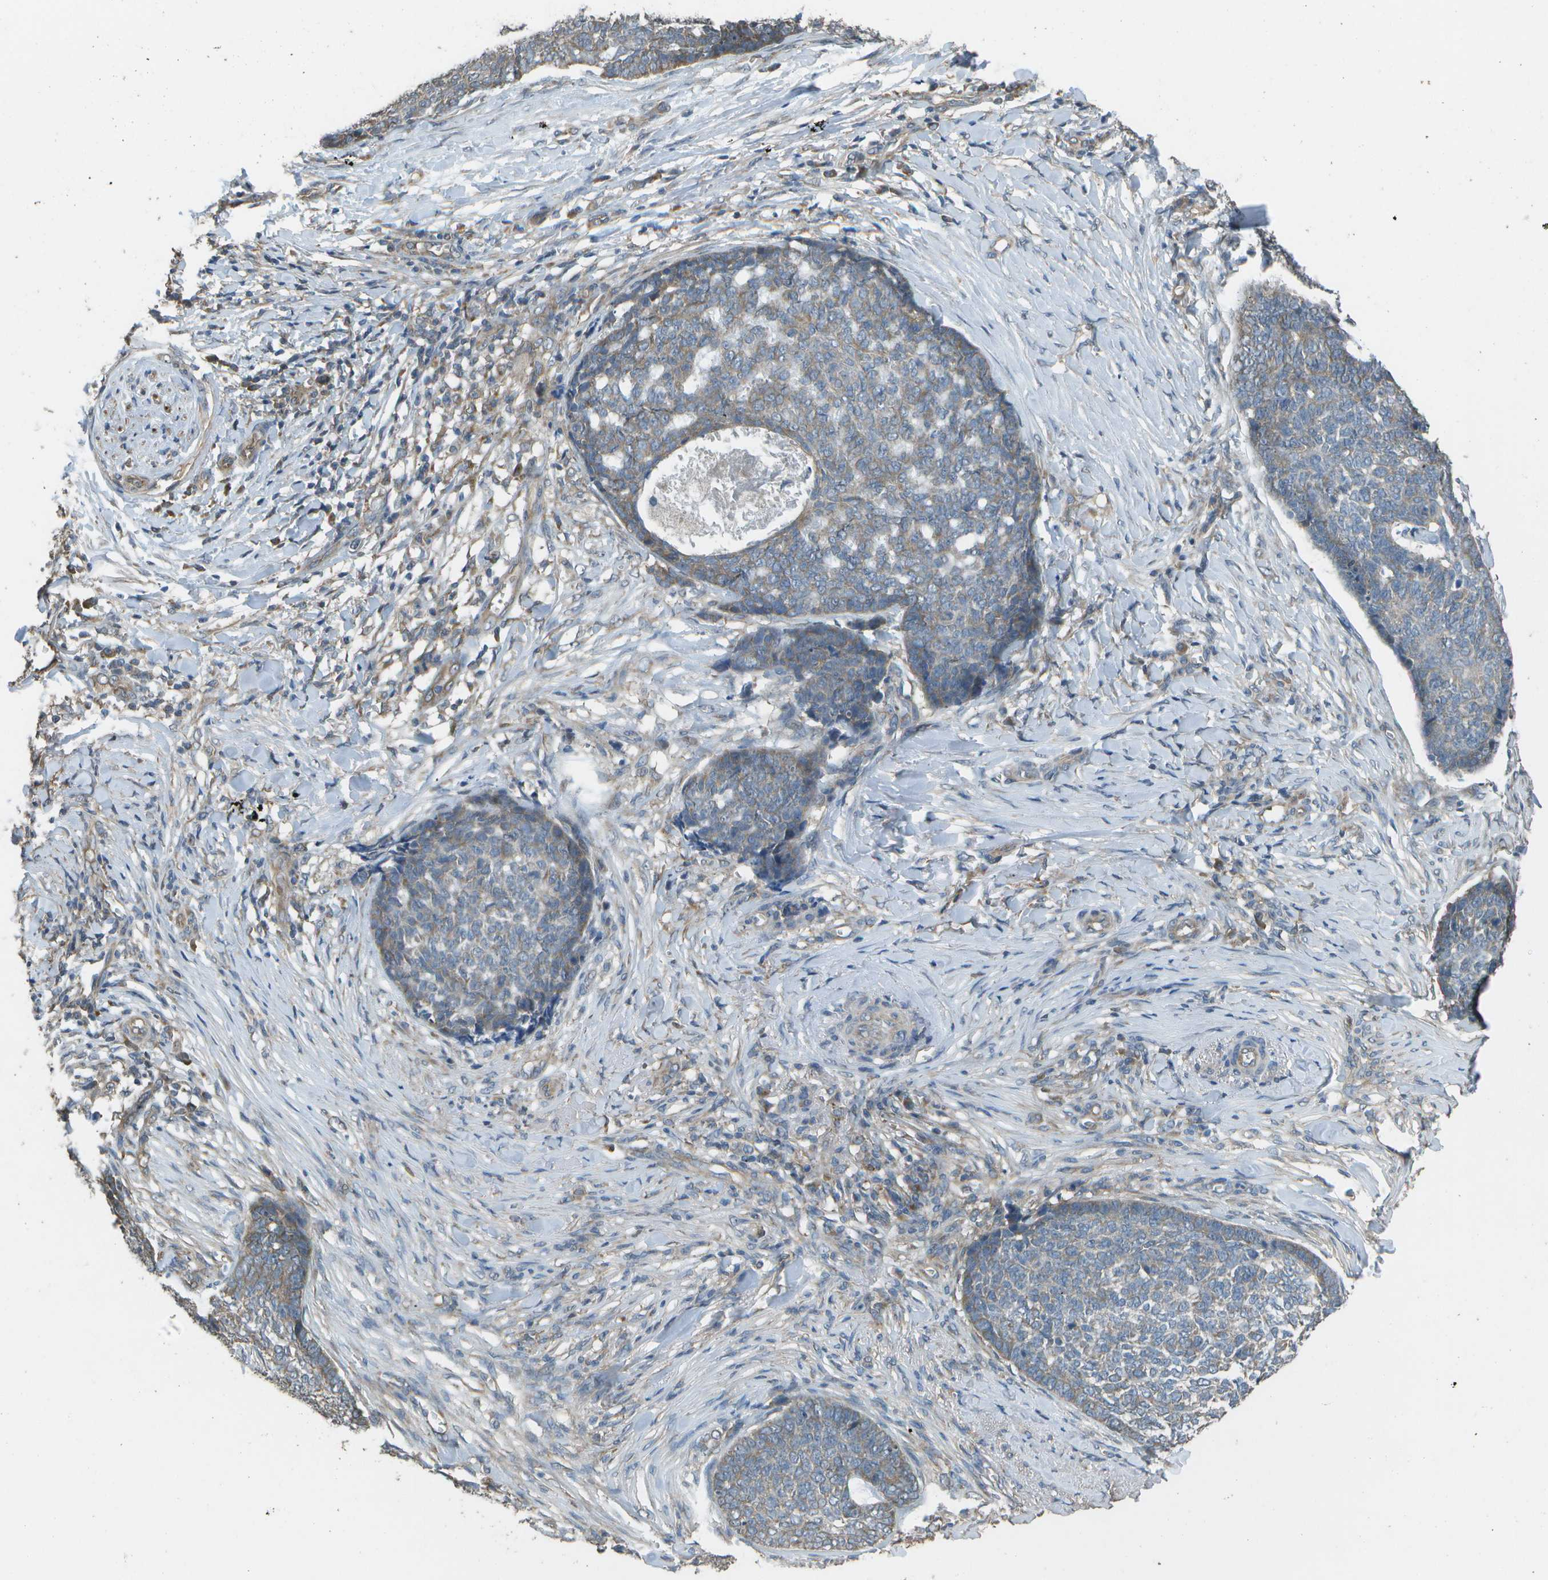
{"staining": {"intensity": "weak", "quantity": "25%-75%", "location": "cytoplasmic/membranous"}, "tissue": "skin cancer", "cell_type": "Tumor cells", "image_type": "cancer", "snomed": [{"axis": "morphology", "description": "Basal cell carcinoma"}, {"axis": "topography", "description": "Skin"}], "caption": "Protein staining reveals weak cytoplasmic/membranous expression in approximately 25%-75% of tumor cells in skin cancer (basal cell carcinoma). (DAB (3,3'-diaminobenzidine) IHC with brightfield microscopy, high magnification).", "gene": "CLNS1A", "patient": {"sex": "male", "age": 84}}